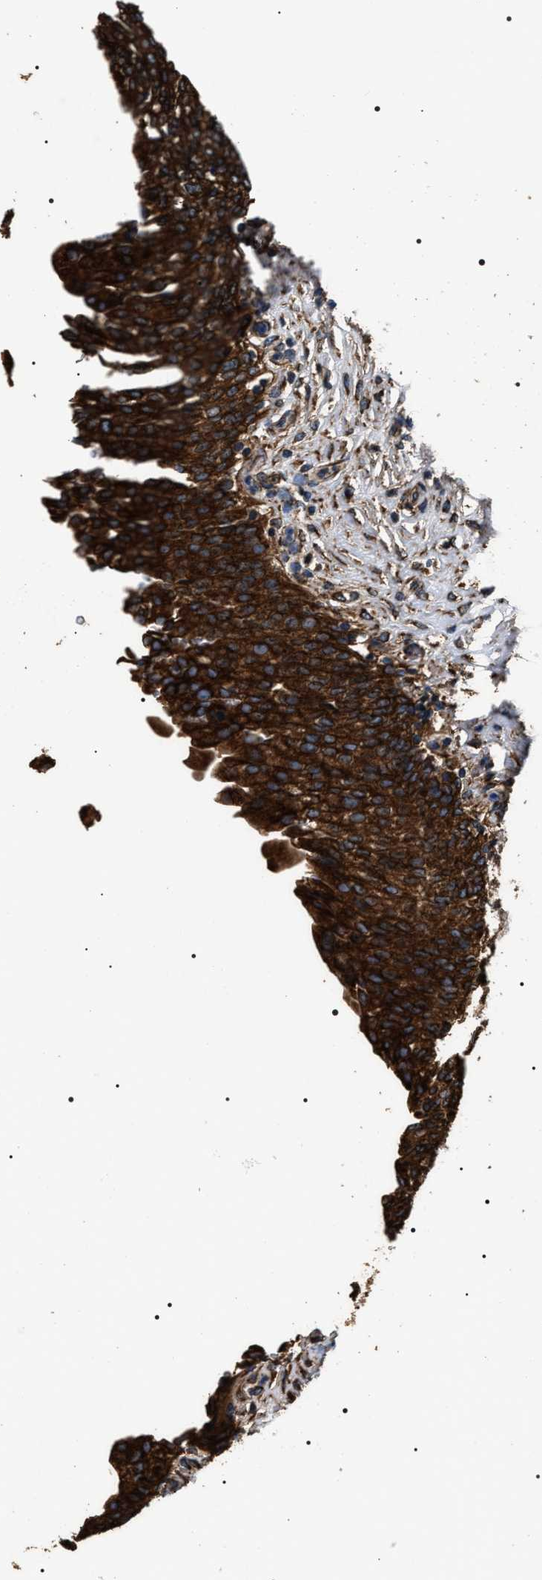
{"staining": {"intensity": "strong", "quantity": ">75%", "location": "cytoplasmic/membranous"}, "tissue": "urinary bladder", "cell_type": "Urothelial cells", "image_type": "normal", "snomed": [{"axis": "morphology", "description": "Urothelial carcinoma, High grade"}, {"axis": "topography", "description": "Urinary bladder"}], "caption": "There is high levels of strong cytoplasmic/membranous expression in urothelial cells of benign urinary bladder, as demonstrated by immunohistochemical staining (brown color).", "gene": "KTN1", "patient": {"sex": "male", "age": 46}}